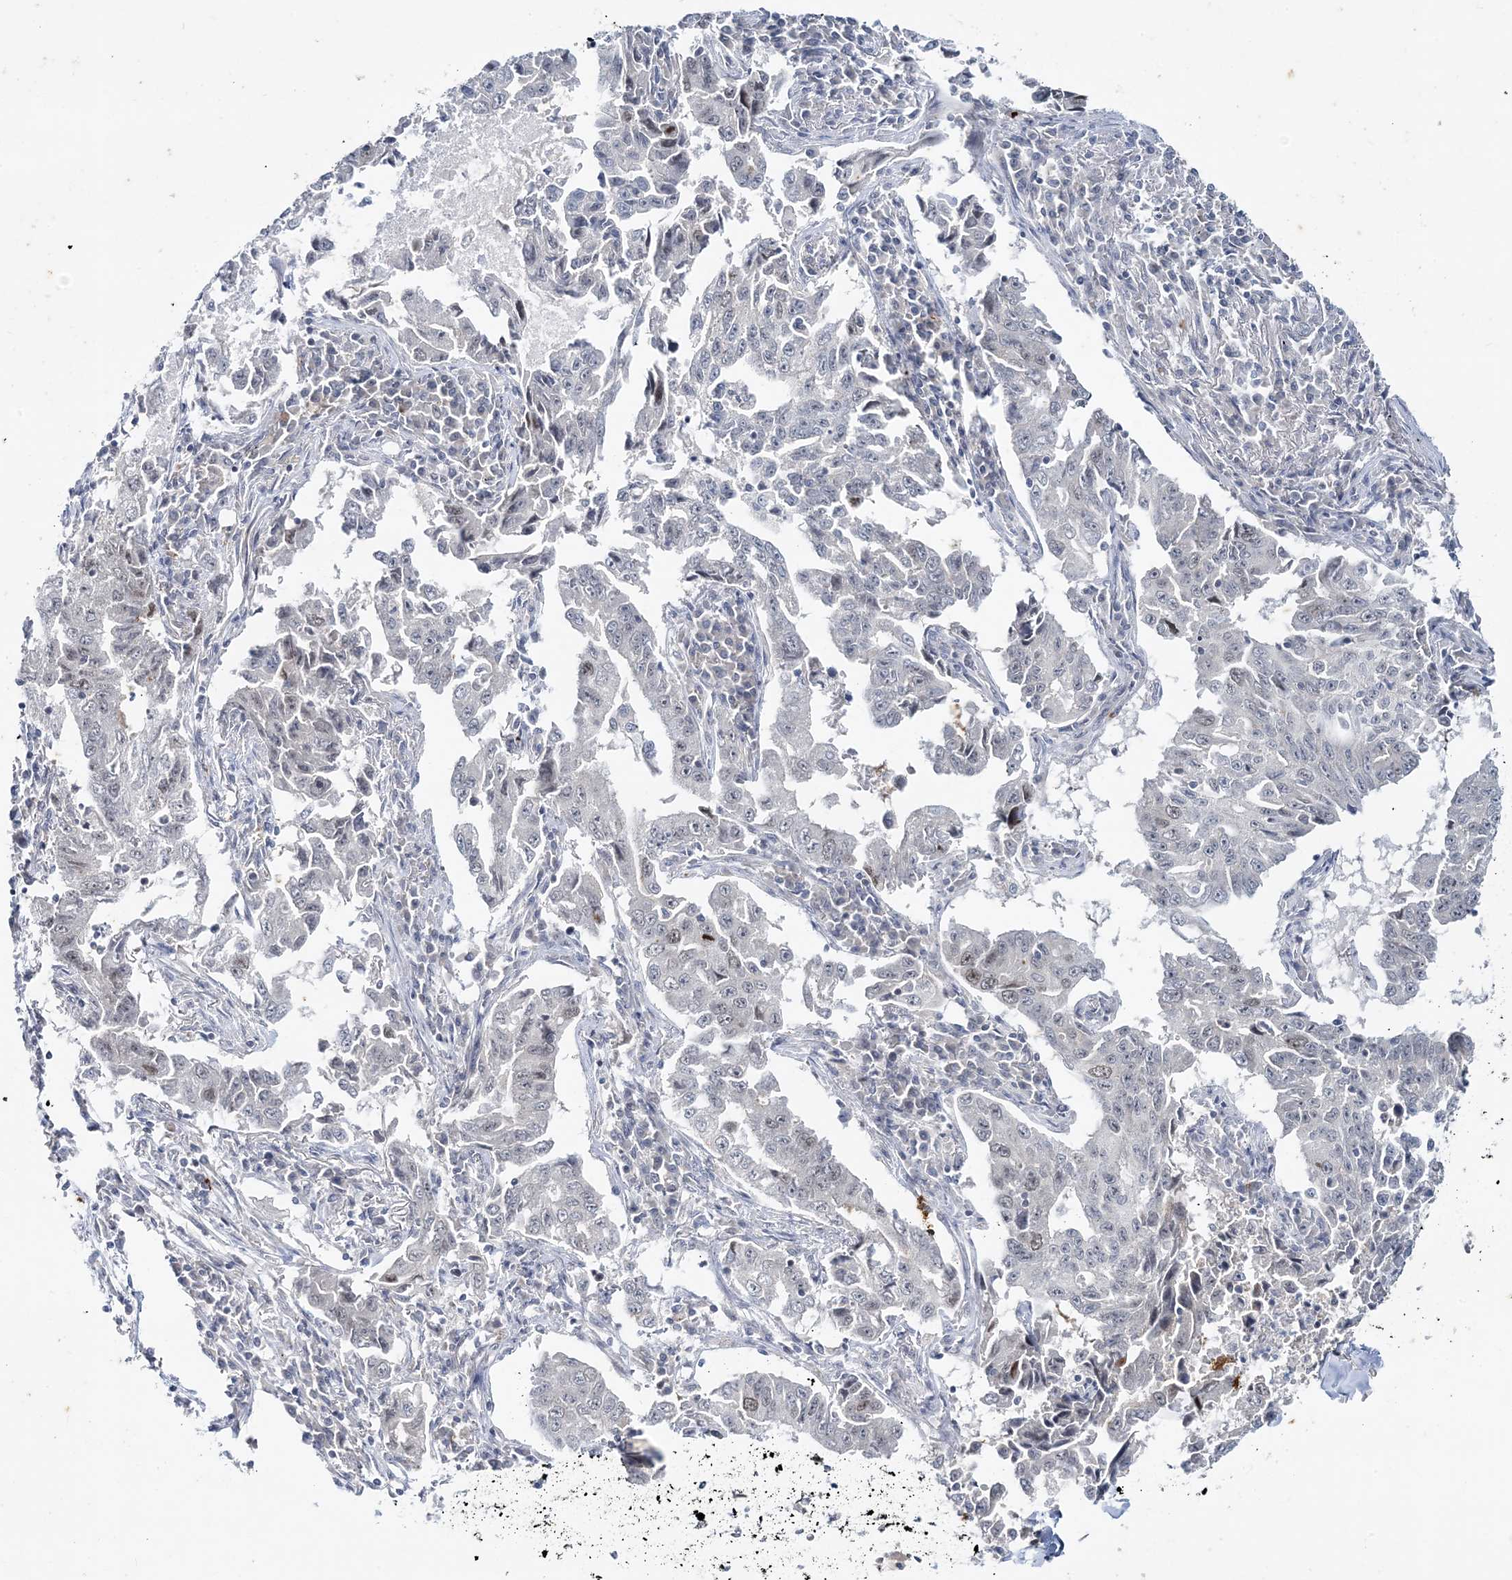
{"staining": {"intensity": "weak", "quantity": "<25%", "location": "nuclear"}, "tissue": "lung cancer", "cell_type": "Tumor cells", "image_type": "cancer", "snomed": [{"axis": "morphology", "description": "Adenocarcinoma, NOS"}, {"axis": "topography", "description": "Lung"}], "caption": "DAB (3,3'-diaminobenzidine) immunohistochemical staining of human adenocarcinoma (lung) shows no significant staining in tumor cells.", "gene": "LEXM", "patient": {"sex": "female", "age": 51}}